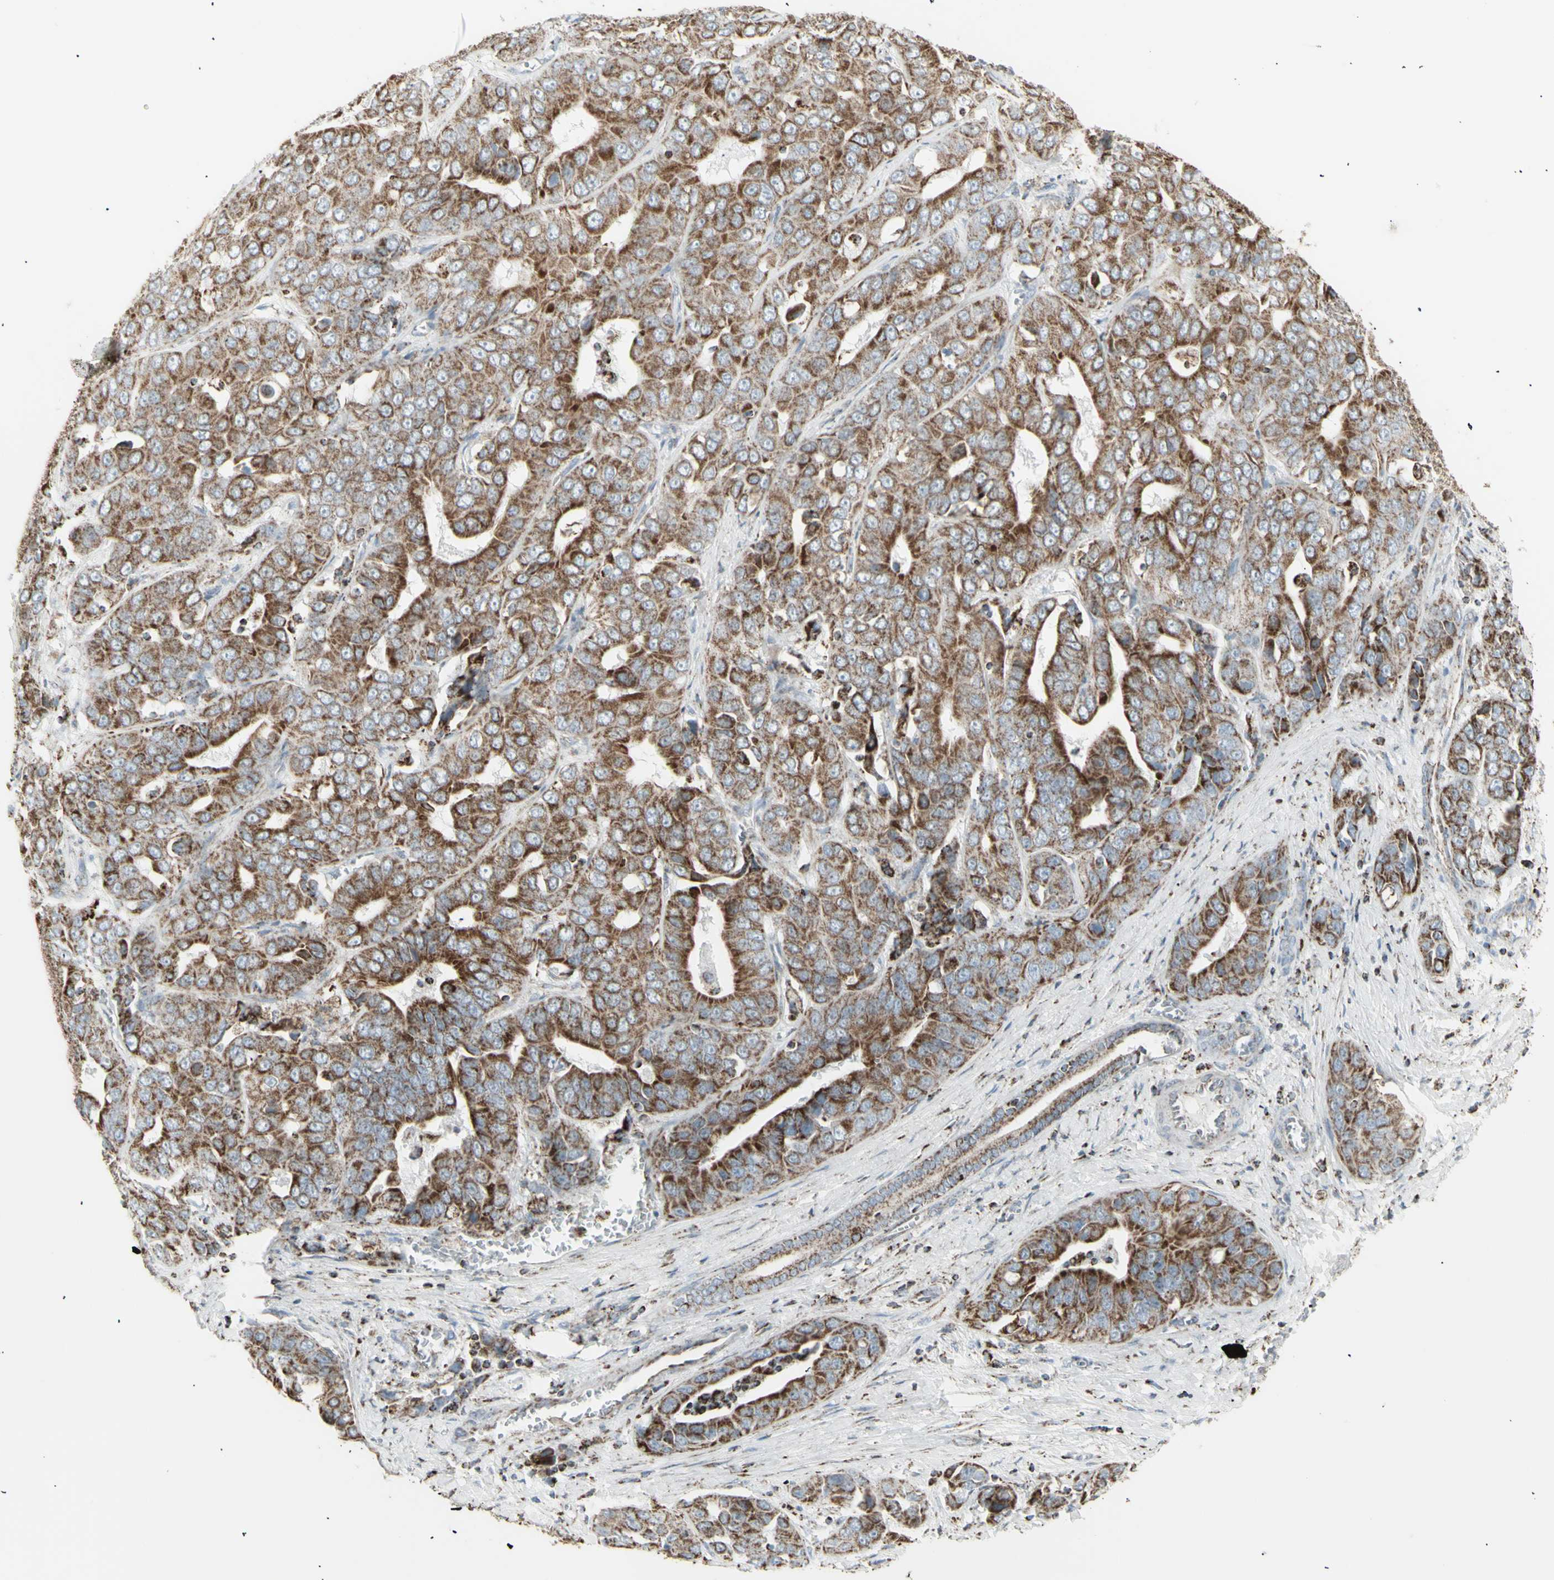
{"staining": {"intensity": "moderate", "quantity": ">75%", "location": "cytoplasmic/membranous"}, "tissue": "liver cancer", "cell_type": "Tumor cells", "image_type": "cancer", "snomed": [{"axis": "morphology", "description": "Cholangiocarcinoma"}, {"axis": "topography", "description": "Liver"}], "caption": "Liver cholangiocarcinoma stained for a protein (brown) reveals moderate cytoplasmic/membranous positive expression in about >75% of tumor cells.", "gene": "PLGRKT", "patient": {"sex": "female", "age": 52}}